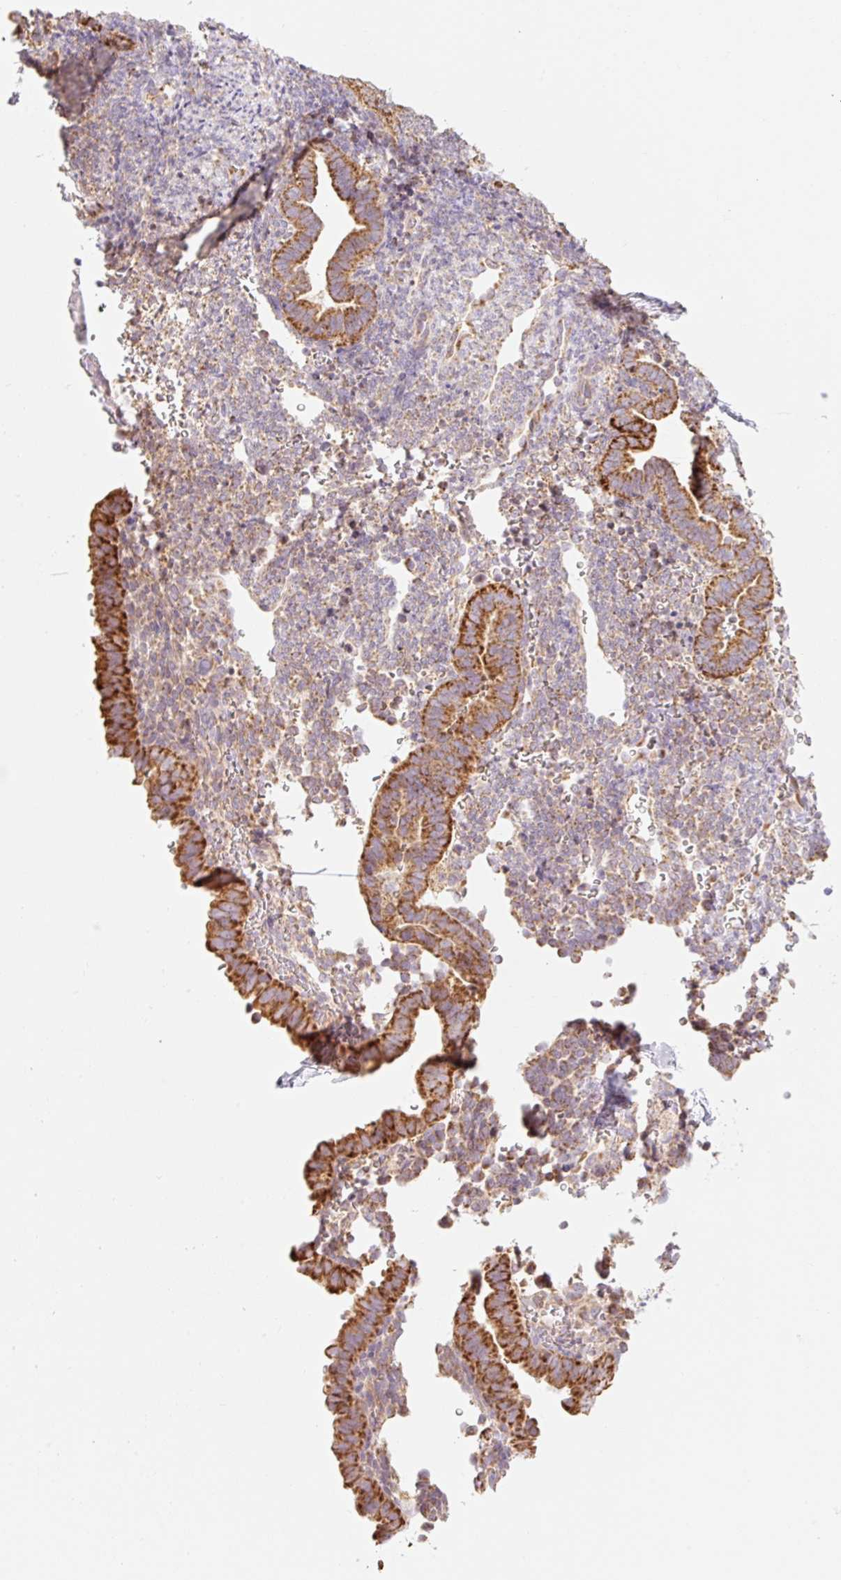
{"staining": {"intensity": "moderate", "quantity": "25%-75%", "location": "cytoplasmic/membranous"}, "tissue": "endometrium", "cell_type": "Cells in endometrial stroma", "image_type": "normal", "snomed": [{"axis": "morphology", "description": "Normal tissue, NOS"}, {"axis": "topography", "description": "Endometrium"}], "caption": "Endometrium stained with DAB (3,3'-diaminobenzidine) IHC exhibits medium levels of moderate cytoplasmic/membranous staining in about 25%-75% of cells in endometrial stroma.", "gene": "GOSR2", "patient": {"sex": "female", "age": 34}}